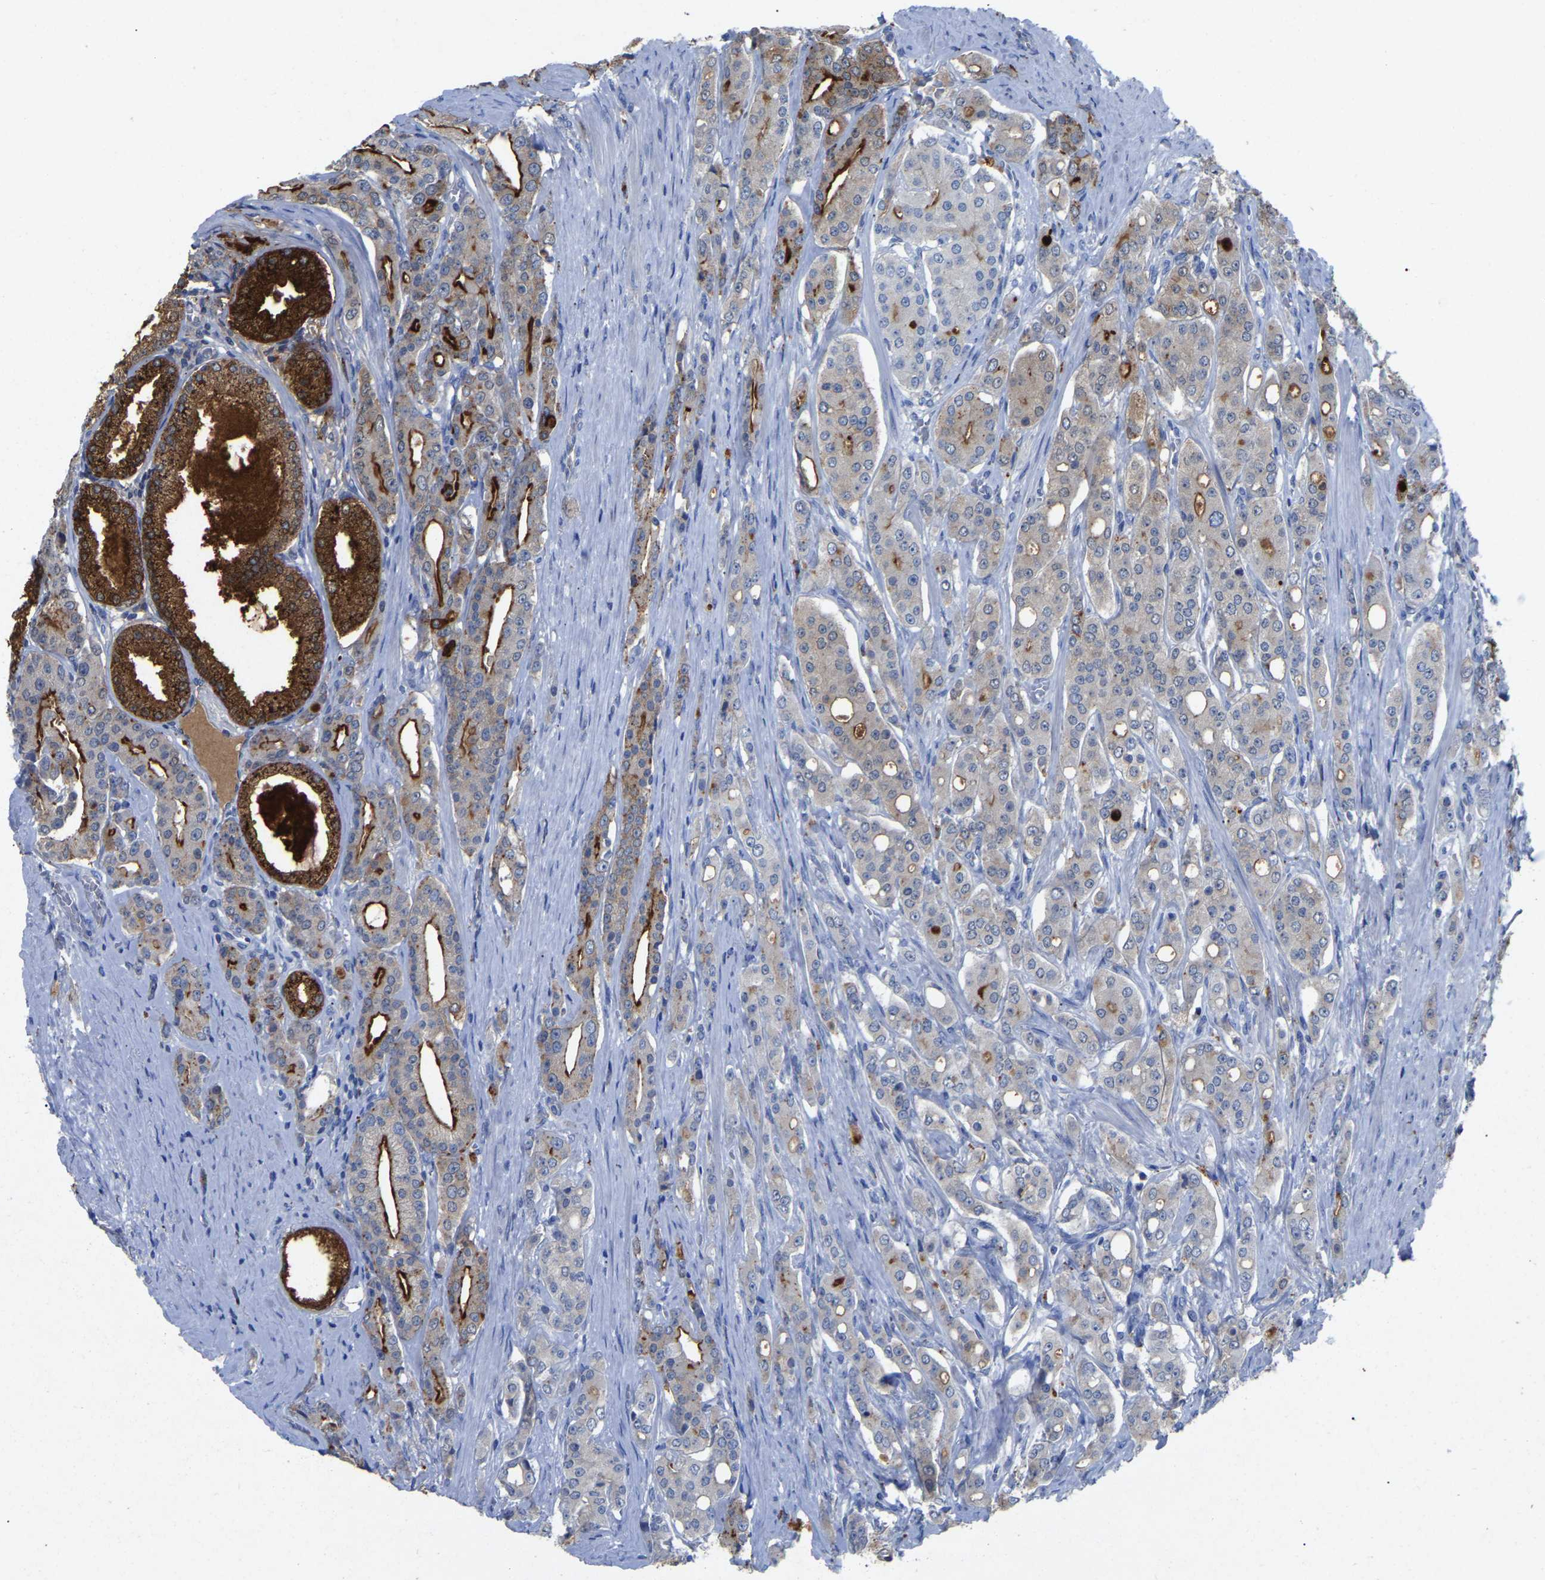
{"staining": {"intensity": "strong", "quantity": "<25%", "location": "cytoplasmic/membranous"}, "tissue": "prostate cancer", "cell_type": "Tumor cells", "image_type": "cancer", "snomed": [{"axis": "morphology", "description": "Adenocarcinoma, High grade"}, {"axis": "topography", "description": "Prostate"}], "caption": "Human adenocarcinoma (high-grade) (prostate) stained for a protein (brown) shows strong cytoplasmic/membranous positive staining in about <25% of tumor cells.", "gene": "SMPD2", "patient": {"sex": "male", "age": 71}}